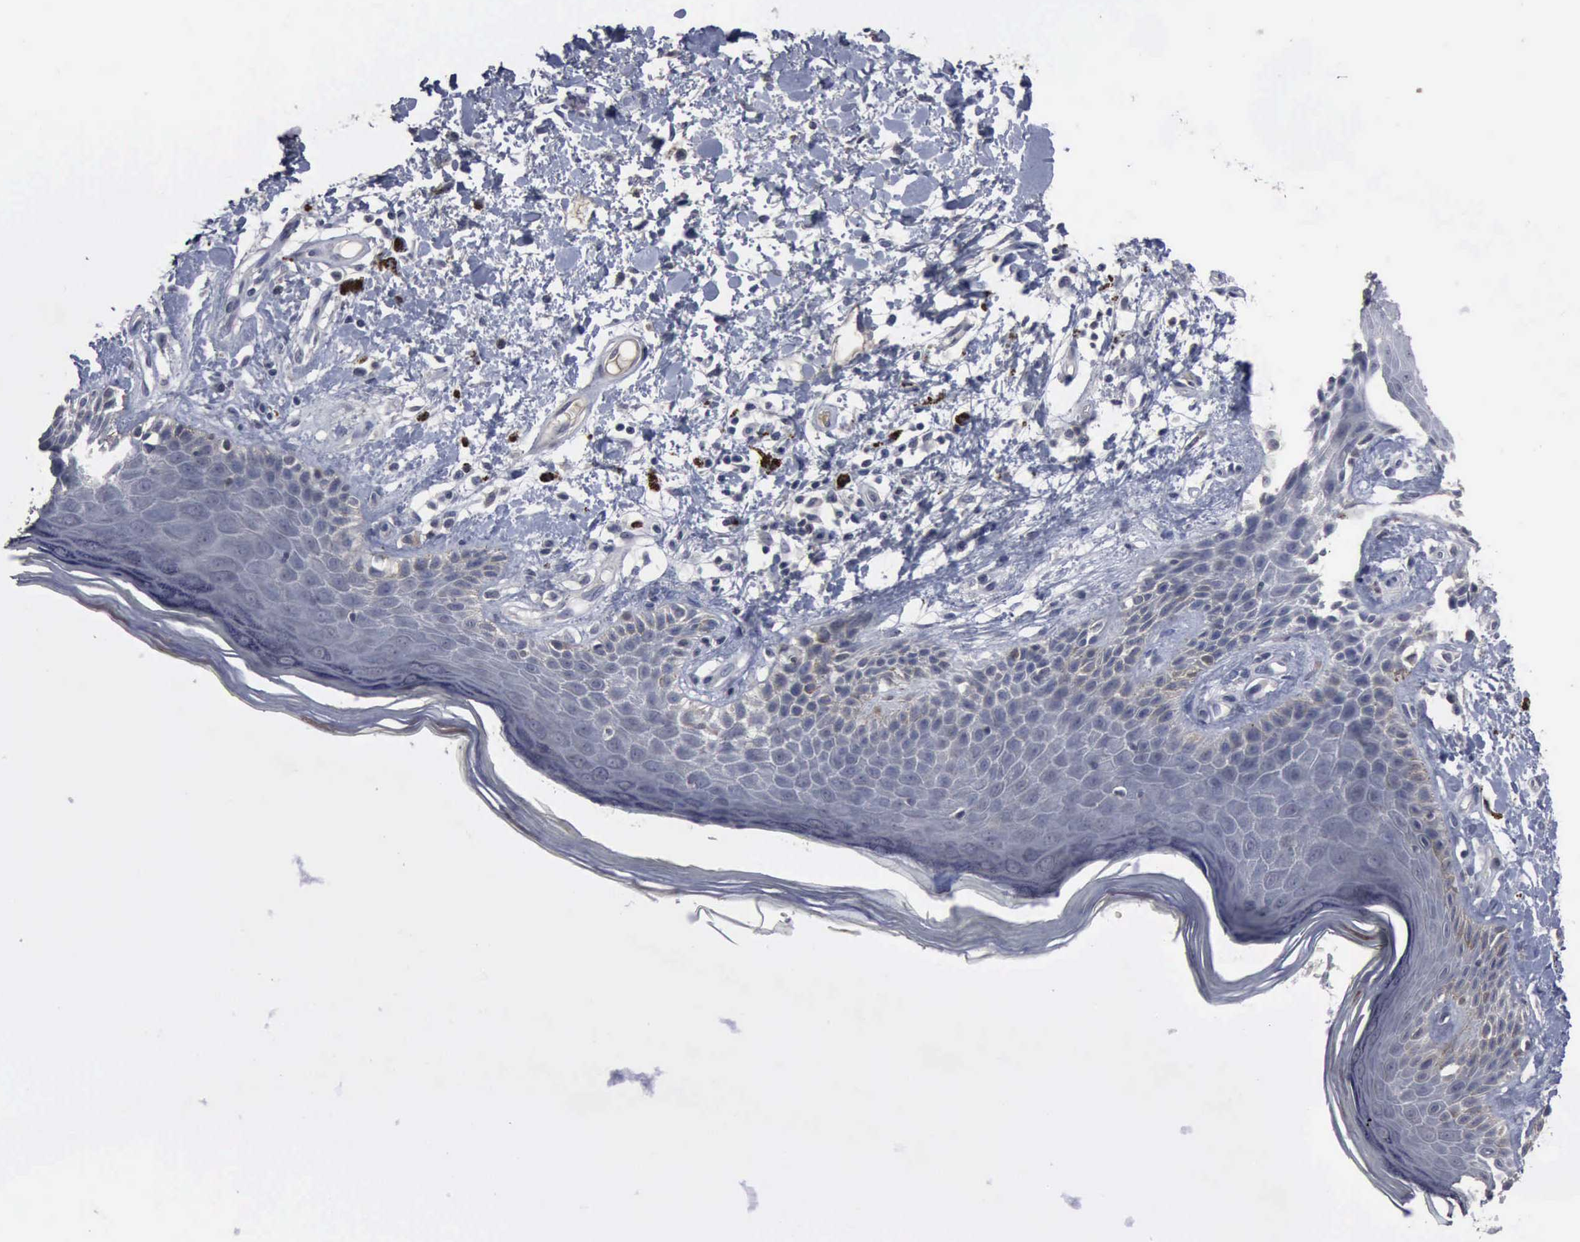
{"staining": {"intensity": "negative", "quantity": "none", "location": "none"}, "tissue": "skin", "cell_type": "Epidermal cells", "image_type": "normal", "snomed": [{"axis": "morphology", "description": "Normal tissue, NOS"}, {"axis": "topography", "description": "Anal"}], "caption": "Histopathology image shows no significant protein expression in epidermal cells of normal skin. (DAB (3,3'-diaminobenzidine) IHC, high magnification).", "gene": "MYO18B", "patient": {"sex": "female", "age": 78}}